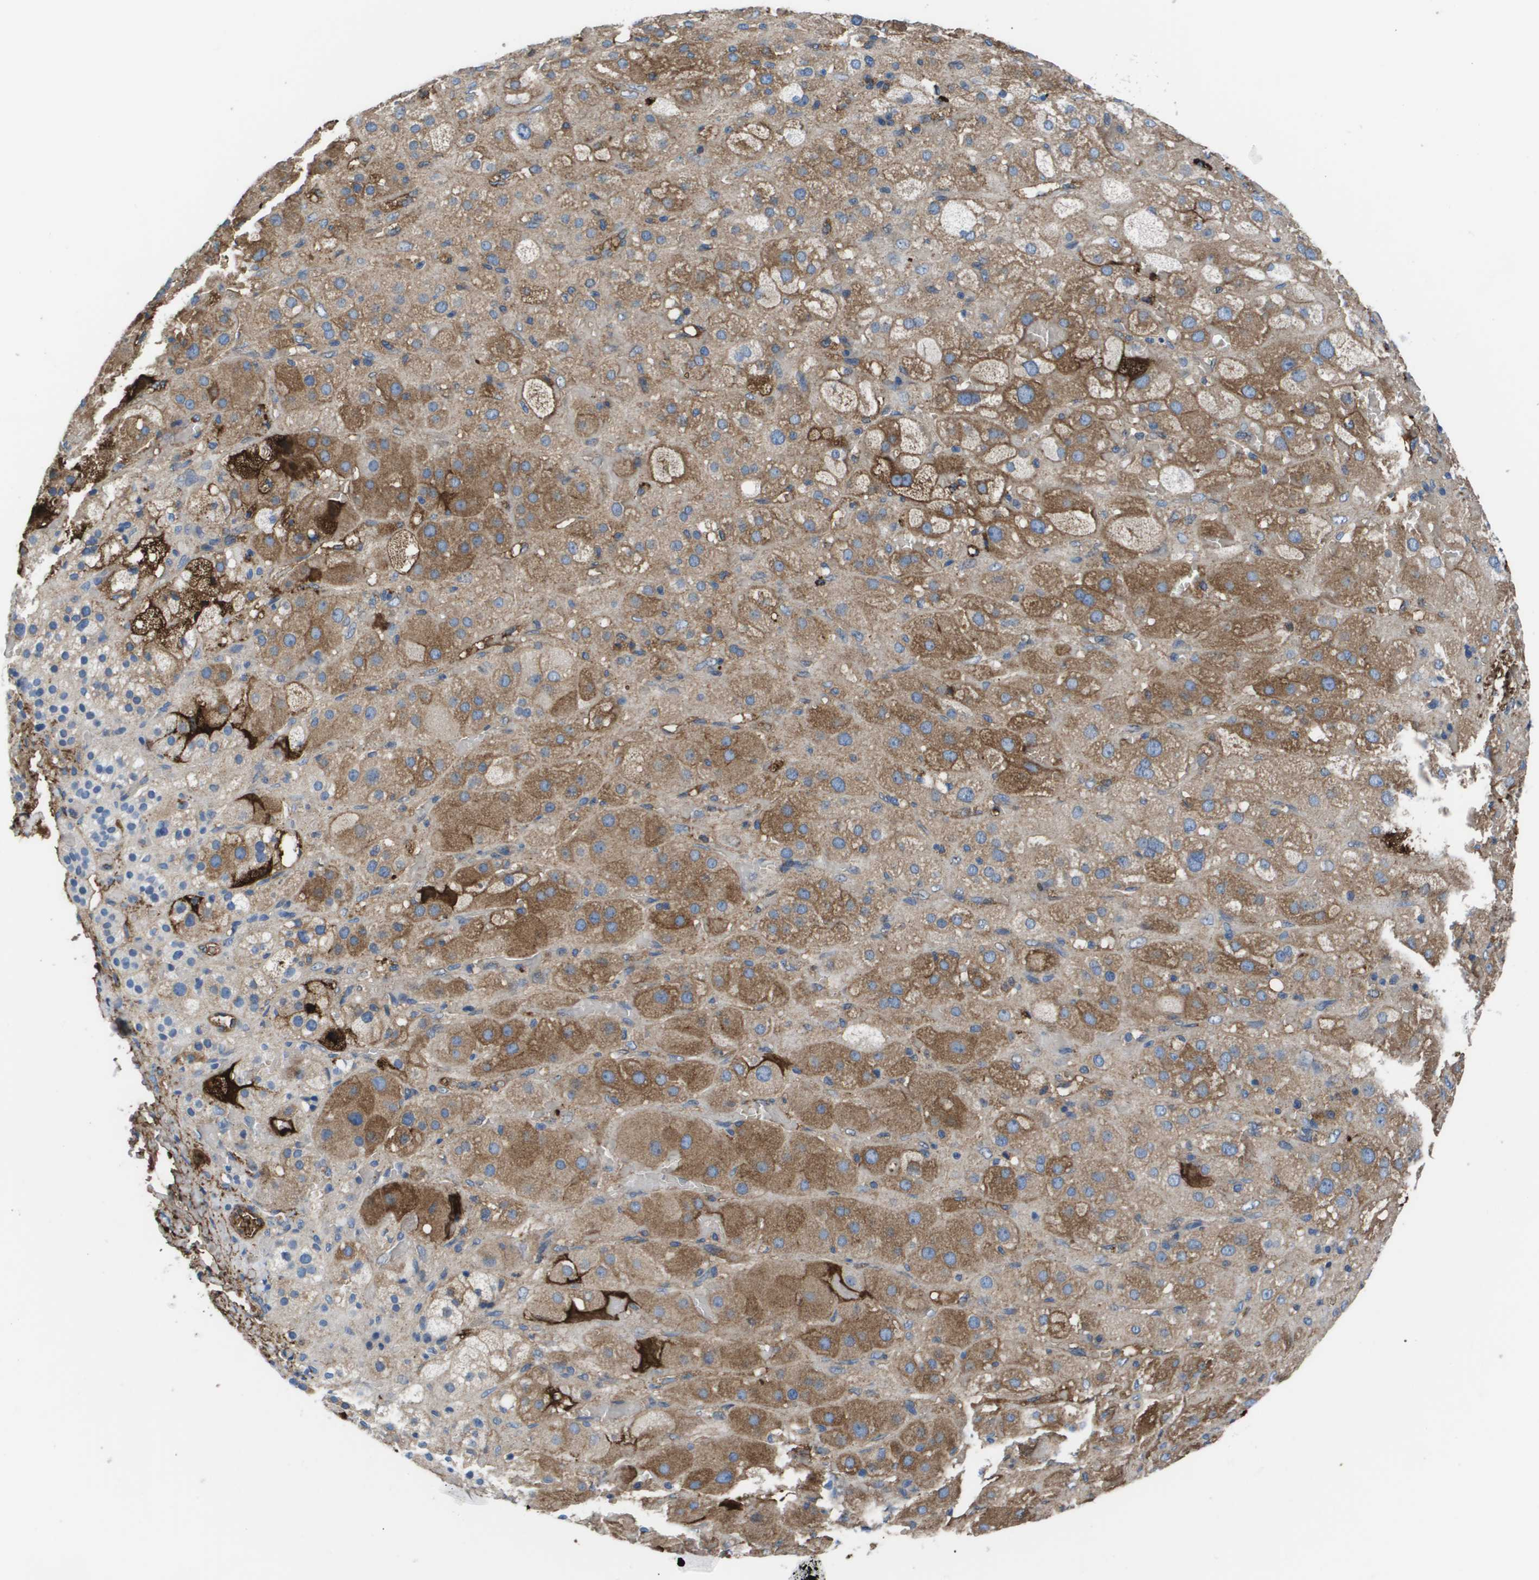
{"staining": {"intensity": "moderate", "quantity": "25%-75%", "location": "cytoplasmic/membranous"}, "tissue": "adrenal gland", "cell_type": "Glandular cells", "image_type": "normal", "snomed": [{"axis": "morphology", "description": "Normal tissue, NOS"}, {"axis": "topography", "description": "Adrenal gland"}], "caption": "Immunohistochemical staining of normal adrenal gland demonstrates 25%-75% levels of moderate cytoplasmic/membranous protein staining in about 25%-75% of glandular cells.", "gene": "VTN", "patient": {"sex": "female", "age": 47}}